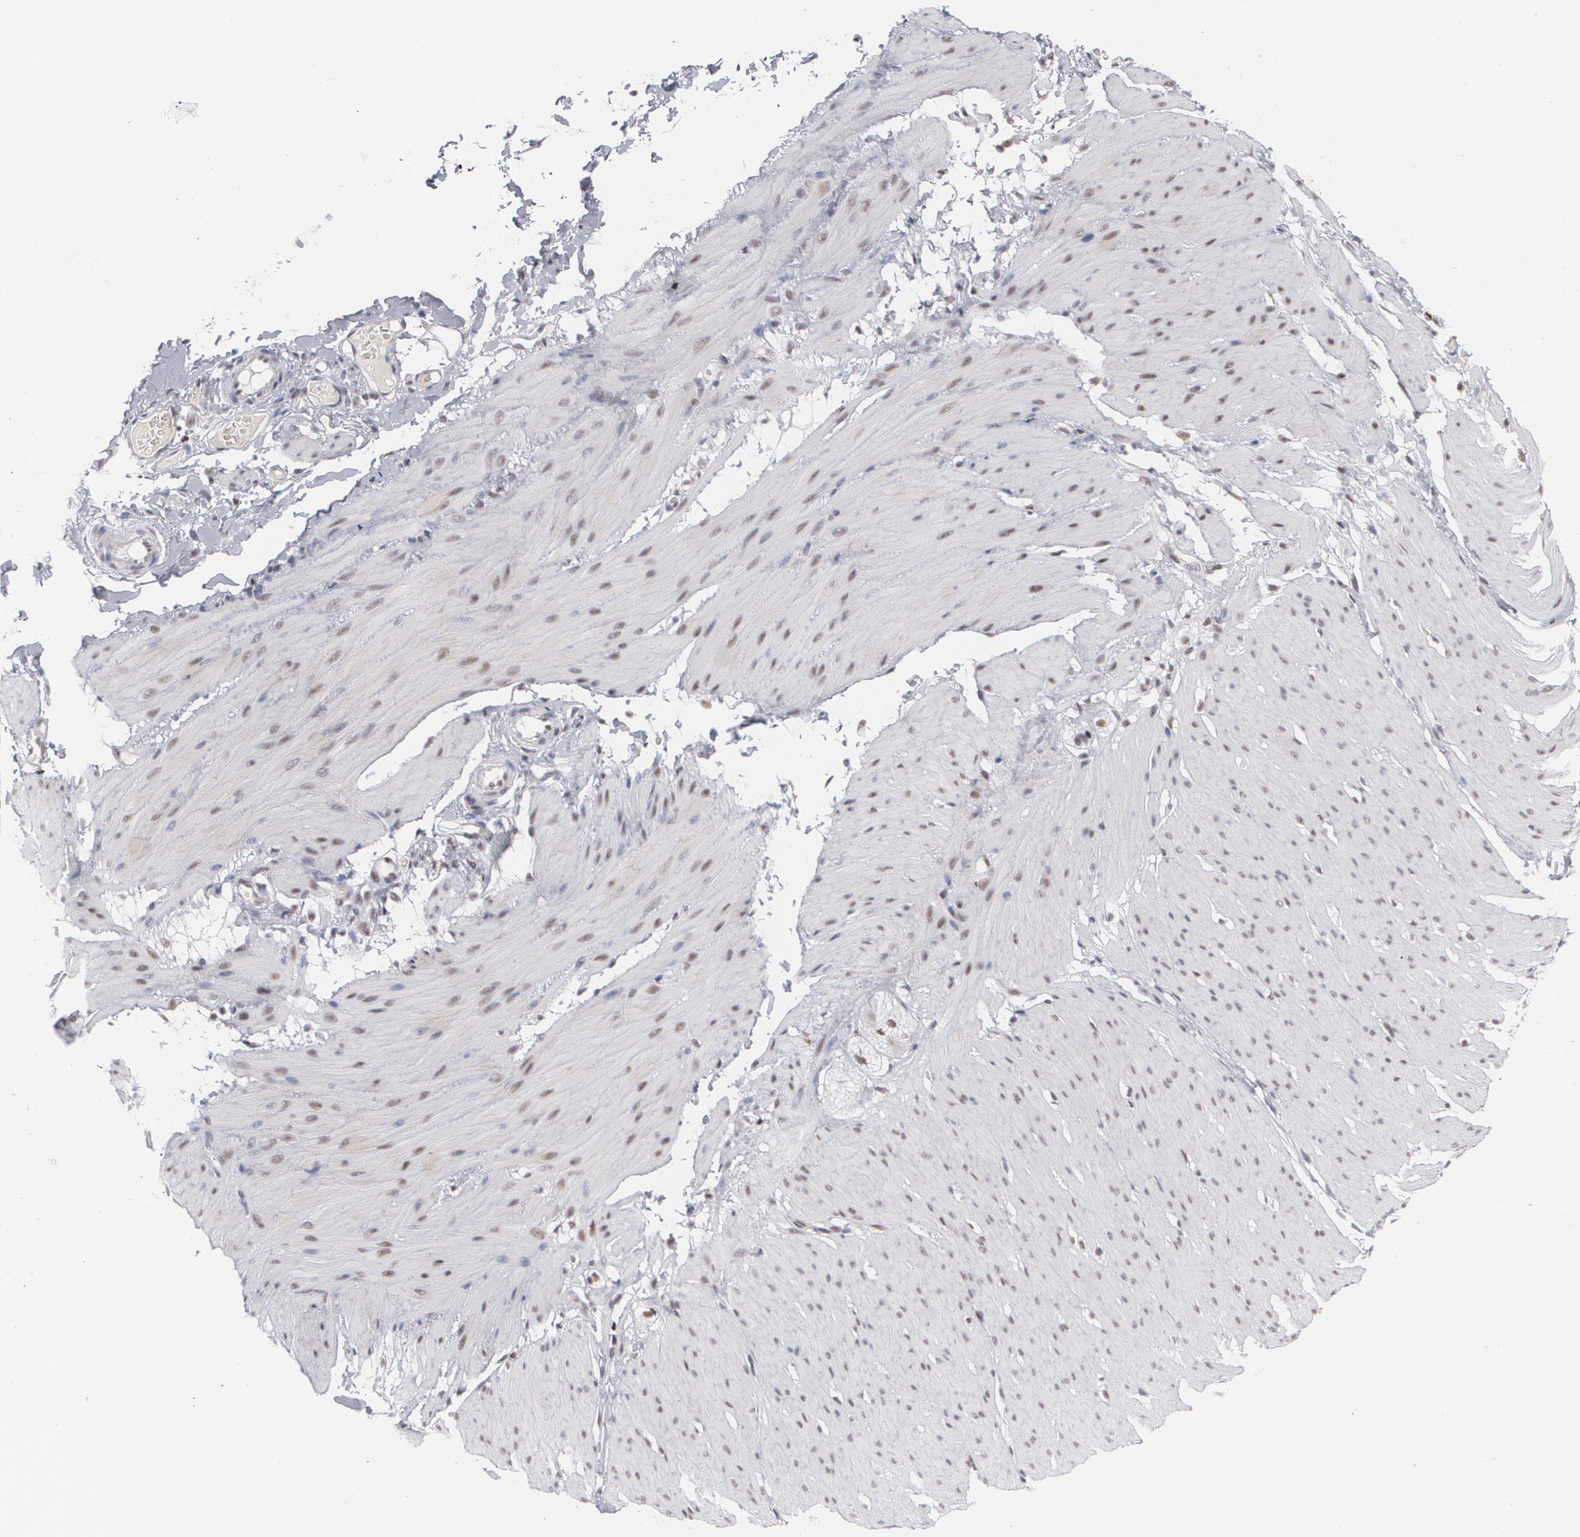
{"staining": {"intensity": "weak", "quantity": "25%-75%", "location": "nuclear"}, "tissue": "smooth muscle", "cell_type": "Smooth muscle cells", "image_type": "normal", "snomed": [{"axis": "morphology", "description": "Normal tissue, NOS"}, {"axis": "topography", "description": "Smooth muscle"}, {"axis": "topography", "description": "Colon"}], "caption": "Immunohistochemistry image of benign smooth muscle: smooth muscle stained using immunohistochemistry (IHC) shows low levels of weak protein expression localized specifically in the nuclear of smooth muscle cells, appearing as a nuclear brown color.", "gene": "MCL1", "patient": {"sex": "male", "age": 67}}